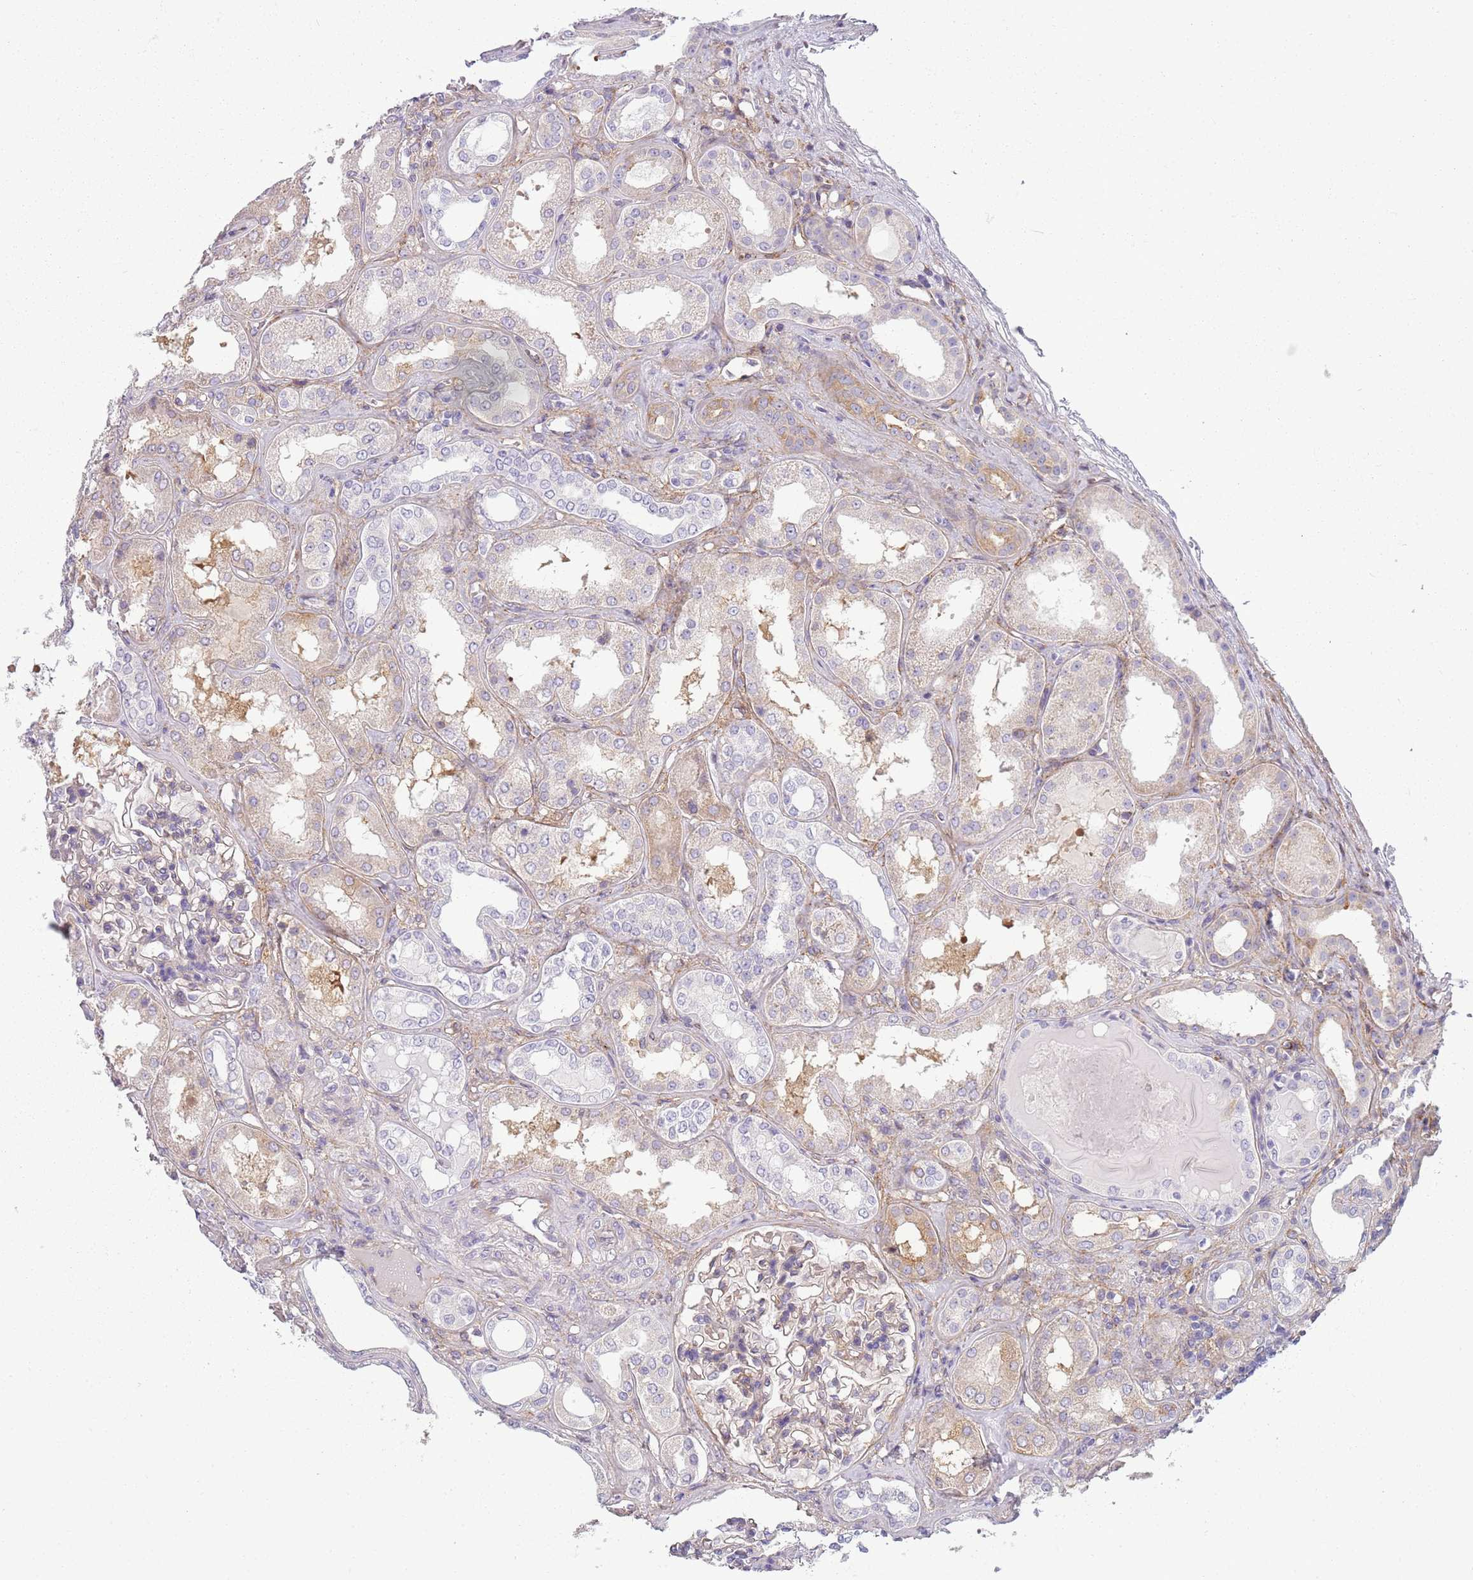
{"staining": {"intensity": "moderate", "quantity": "25%-75%", "location": "cytoplasmic/membranous"}, "tissue": "kidney", "cell_type": "Cells in glomeruli", "image_type": "normal", "snomed": [{"axis": "morphology", "description": "Normal tissue, NOS"}, {"axis": "topography", "description": "Kidney"}], "caption": "Kidney stained with DAB (3,3'-diaminobenzidine) immunohistochemistry displays medium levels of moderate cytoplasmic/membranous staining in about 25%-75% of cells in glomeruli.", "gene": "SNX1", "patient": {"sex": "female", "age": 56}}